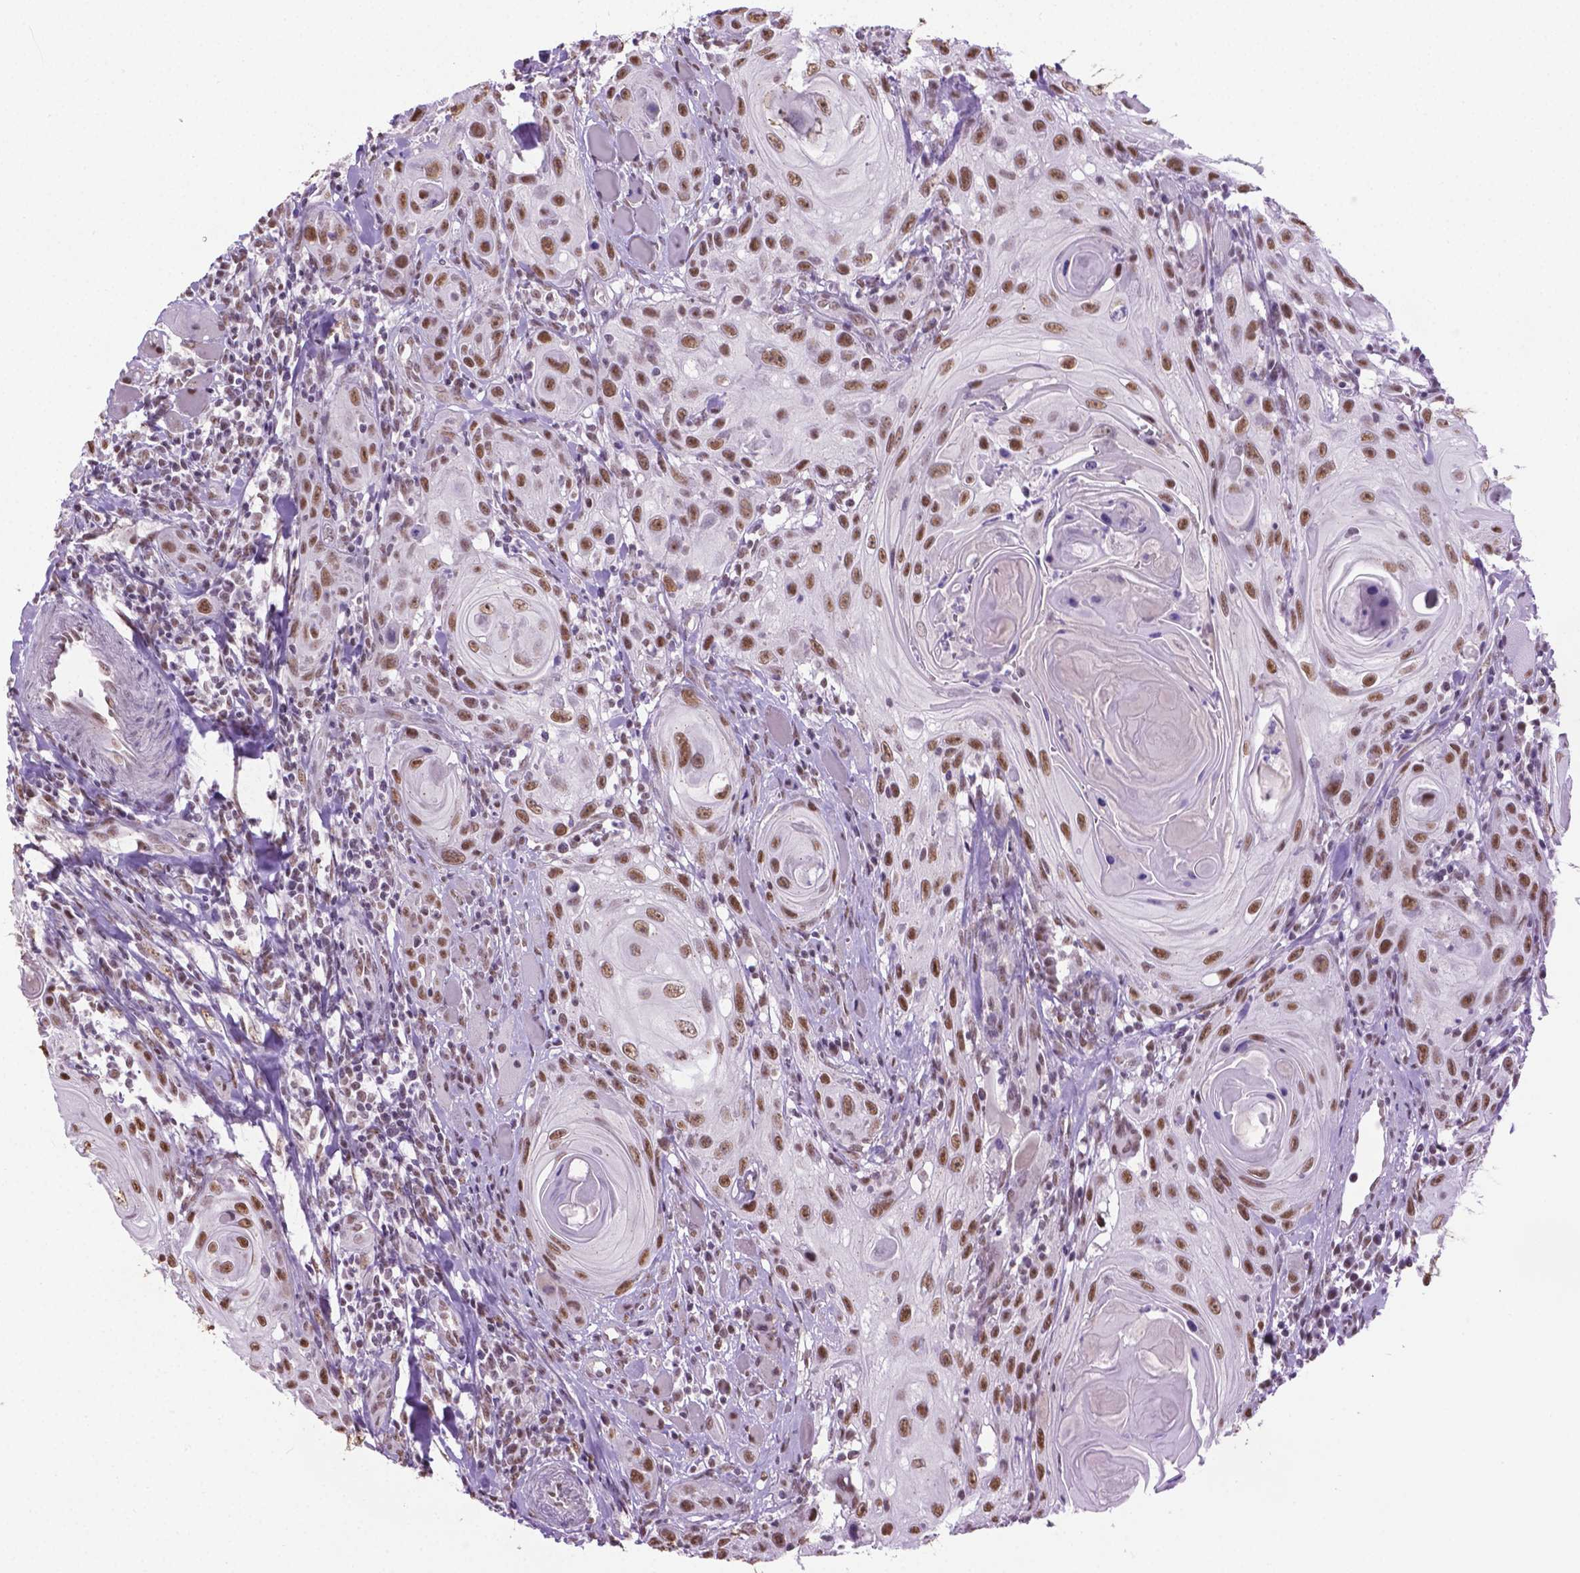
{"staining": {"intensity": "moderate", "quantity": ">75%", "location": "nuclear"}, "tissue": "head and neck cancer", "cell_type": "Tumor cells", "image_type": "cancer", "snomed": [{"axis": "morphology", "description": "Squamous cell carcinoma, NOS"}, {"axis": "topography", "description": "Head-Neck"}], "caption": "A histopathology image showing moderate nuclear staining in approximately >75% of tumor cells in head and neck cancer, as visualized by brown immunohistochemical staining.", "gene": "ABI2", "patient": {"sex": "female", "age": 80}}